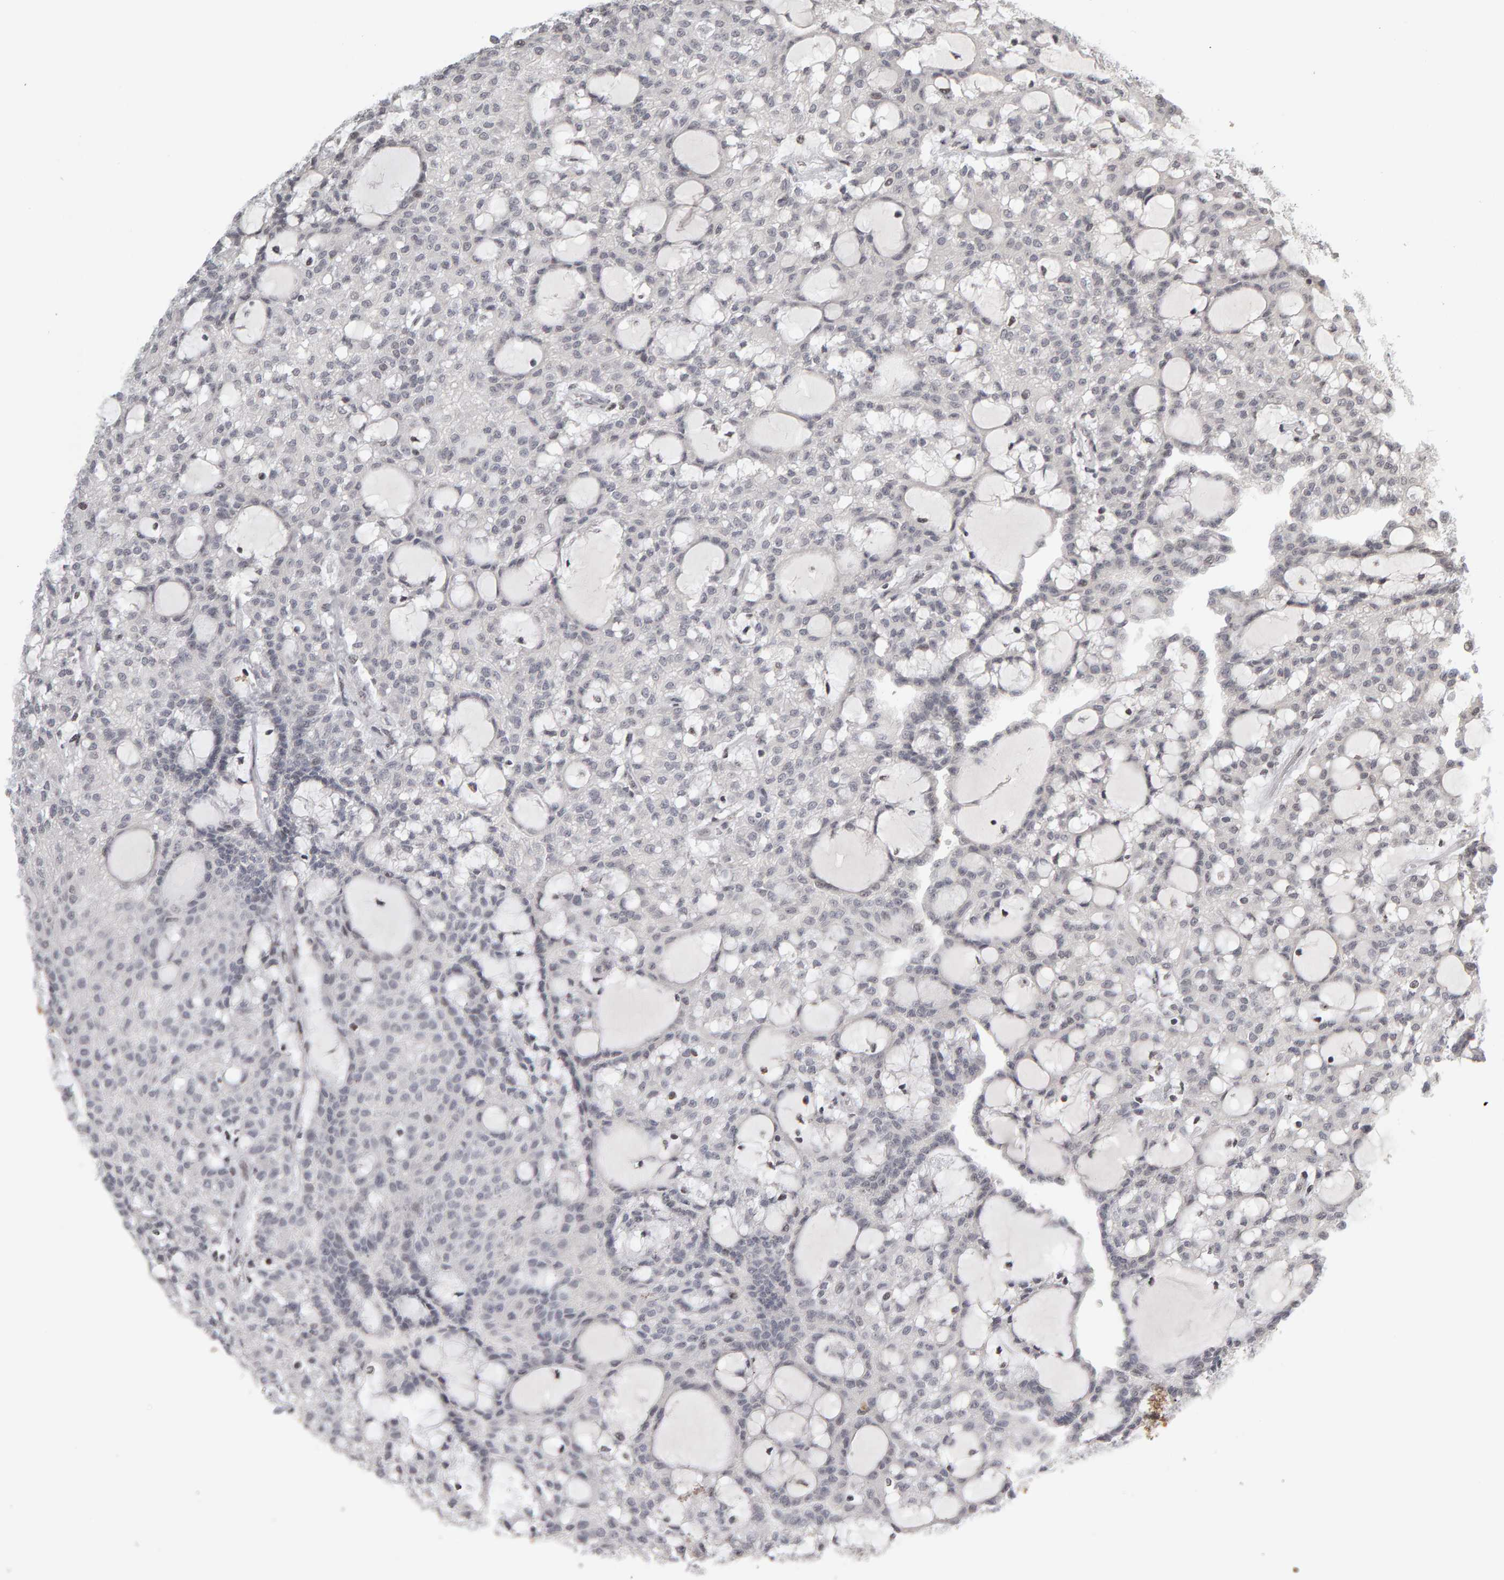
{"staining": {"intensity": "negative", "quantity": "none", "location": "none"}, "tissue": "renal cancer", "cell_type": "Tumor cells", "image_type": "cancer", "snomed": [{"axis": "morphology", "description": "Adenocarcinoma, NOS"}, {"axis": "topography", "description": "Kidney"}], "caption": "Immunohistochemistry image of neoplastic tissue: human renal adenocarcinoma stained with DAB shows no significant protein expression in tumor cells. Brightfield microscopy of immunohistochemistry stained with DAB (3,3'-diaminobenzidine) (brown) and hematoxylin (blue), captured at high magnification.", "gene": "TRAM1", "patient": {"sex": "male", "age": 63}}